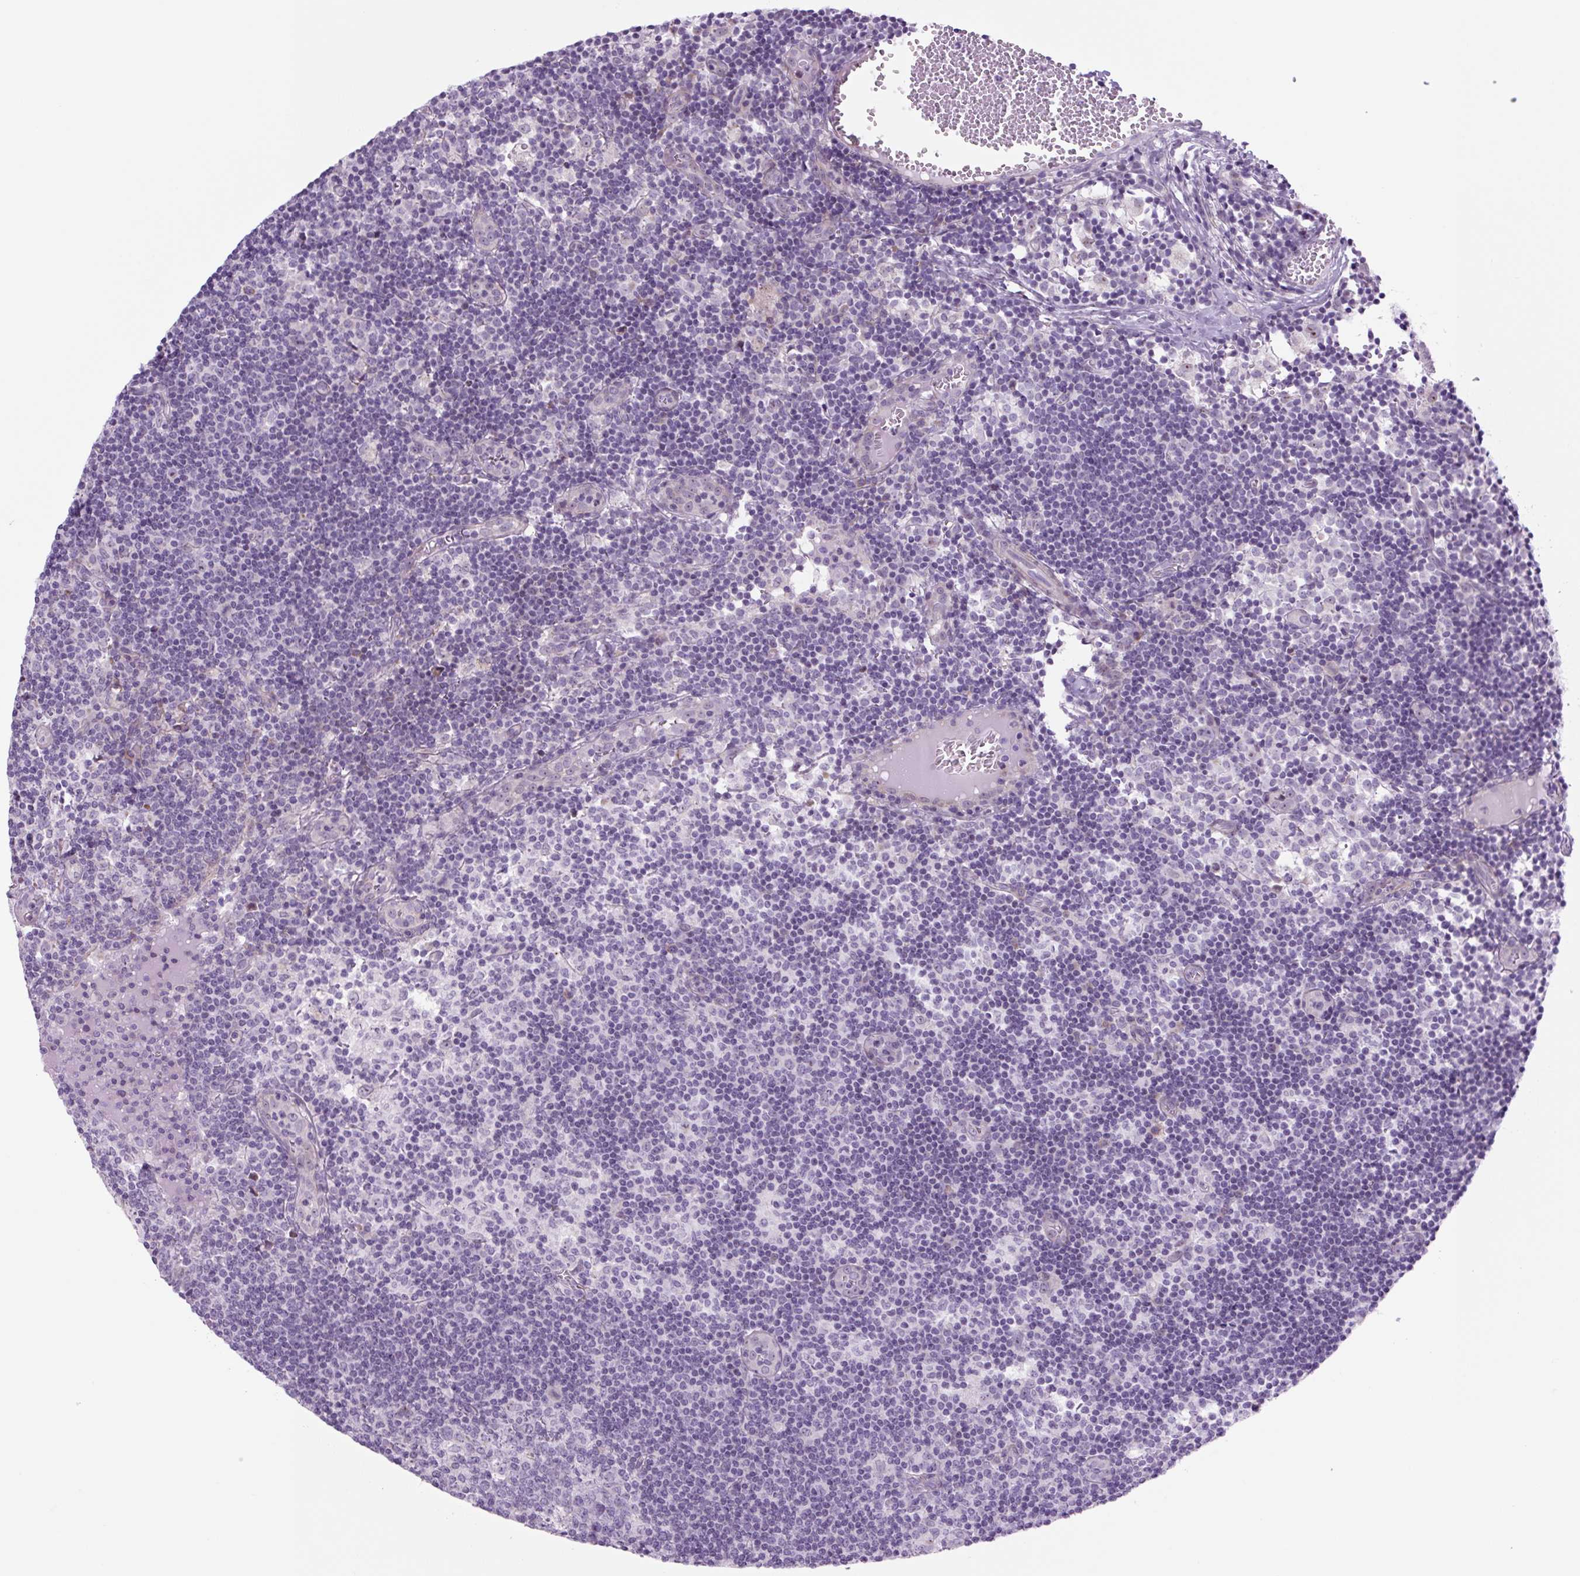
{"staining": {"intensity": "negative", "quantity": "none", "location": "none"}, "tissue": "lymph node", "cell_type": "Germinal center cells", "image_type": "normal", "snomed": [{"axis": "morphology", "description": "Normal tissue, NOS"}, {"axis": "topography", "description": "Lymph node"}], "caption": "Germinal center cells show no significant protein expression in normal lymph node. (Brightfield microscopy of DAB (3,3'-diaminobenzidine) immunohistochemistry (IHC) at high magnification).", "gene": "RRS1", "patient": {"sex": "female", "age": 45}}